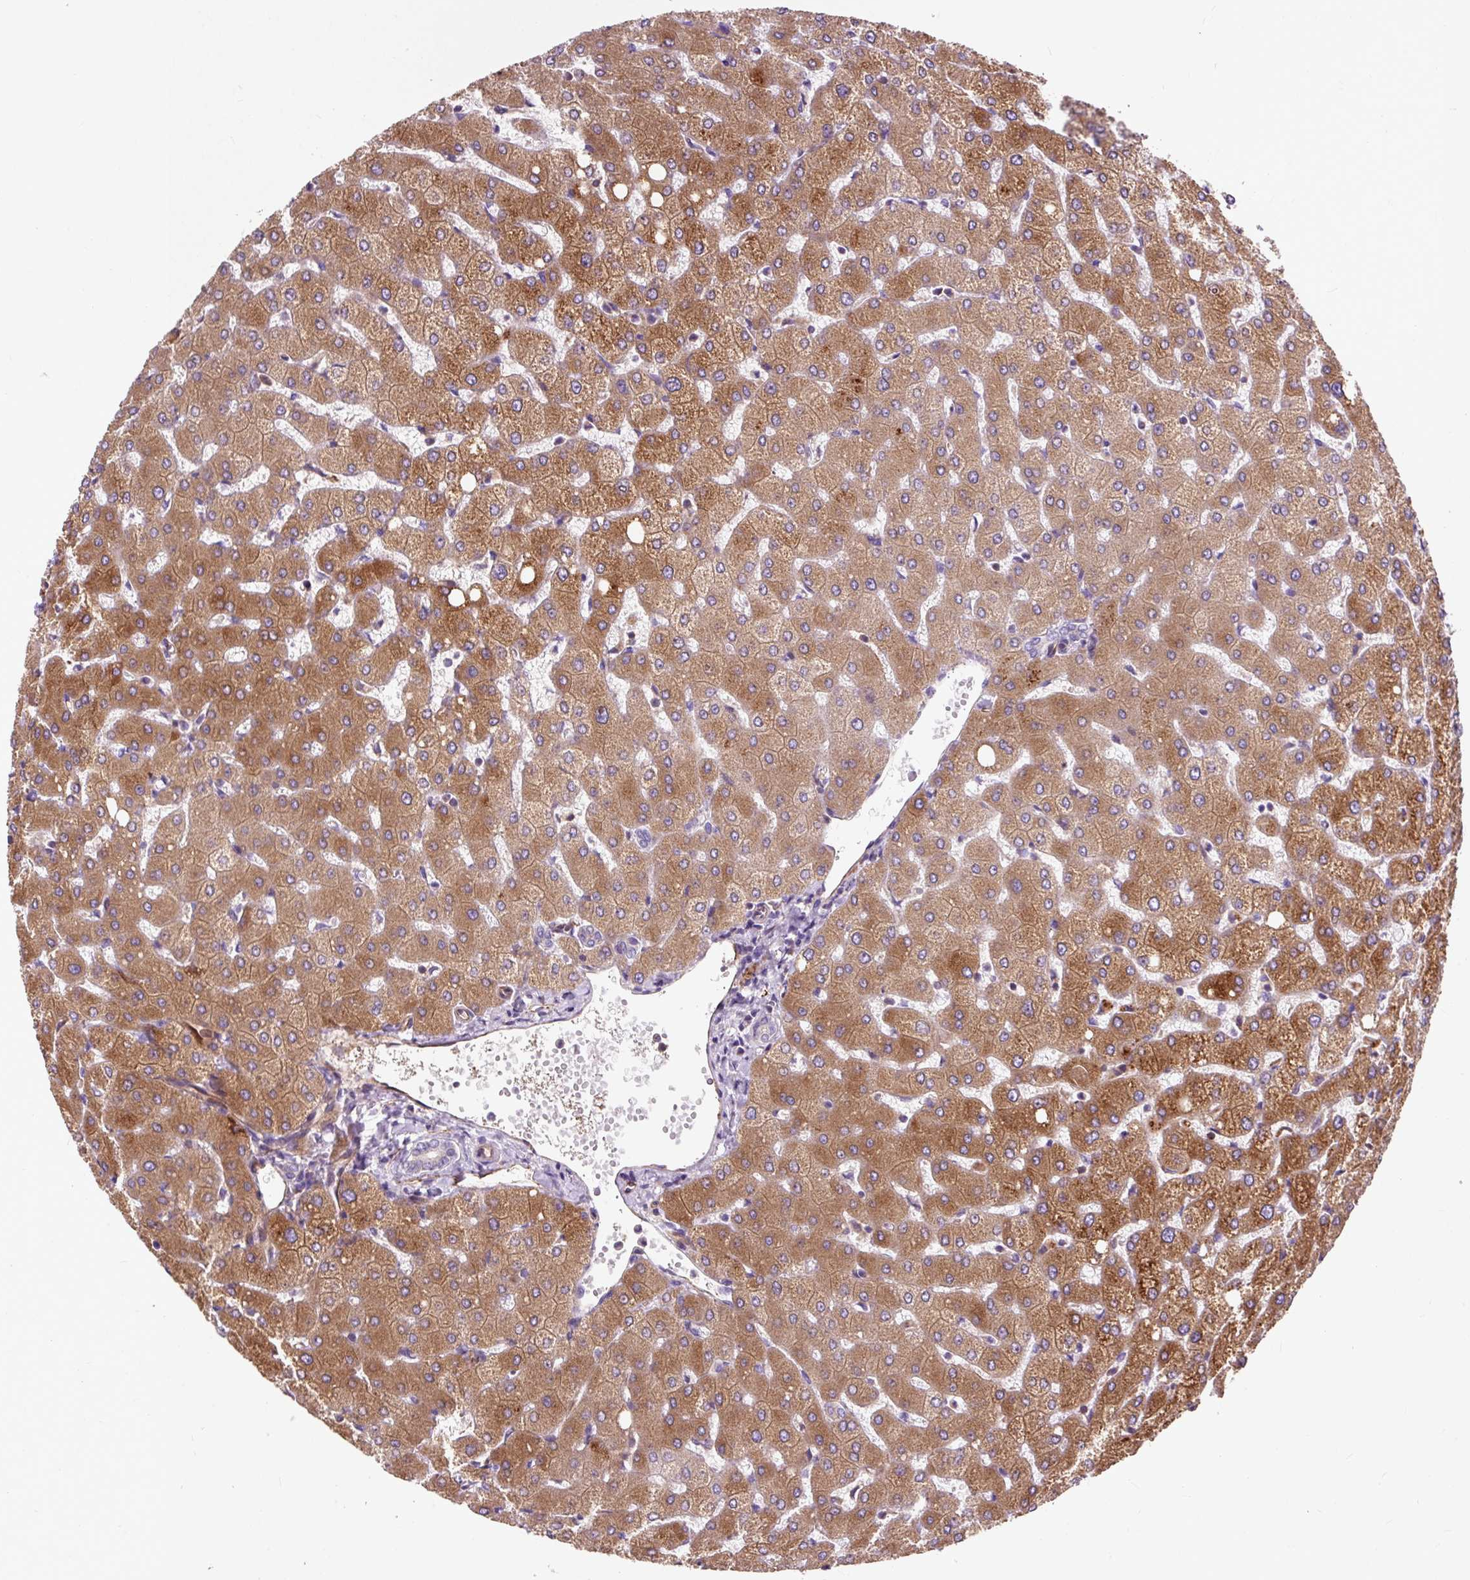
{"staining": {"intensity": "negative", "quantity": "none", "location": "none"}, "tissue": "liver", "cell_type": "Cholangiocytes", "image_type": "normal", "snomed": [{"axis": "morphology", "description": "Normal tissue, NOS"}, {"axis": "topography", "description": "Liver"}], "caption": "A photomicrograph of liver stained for a protein displays no brown staining in cholangiocytes.", "gene": "PCDHGB3", "patient": {"sex": "female", "age": 54}}